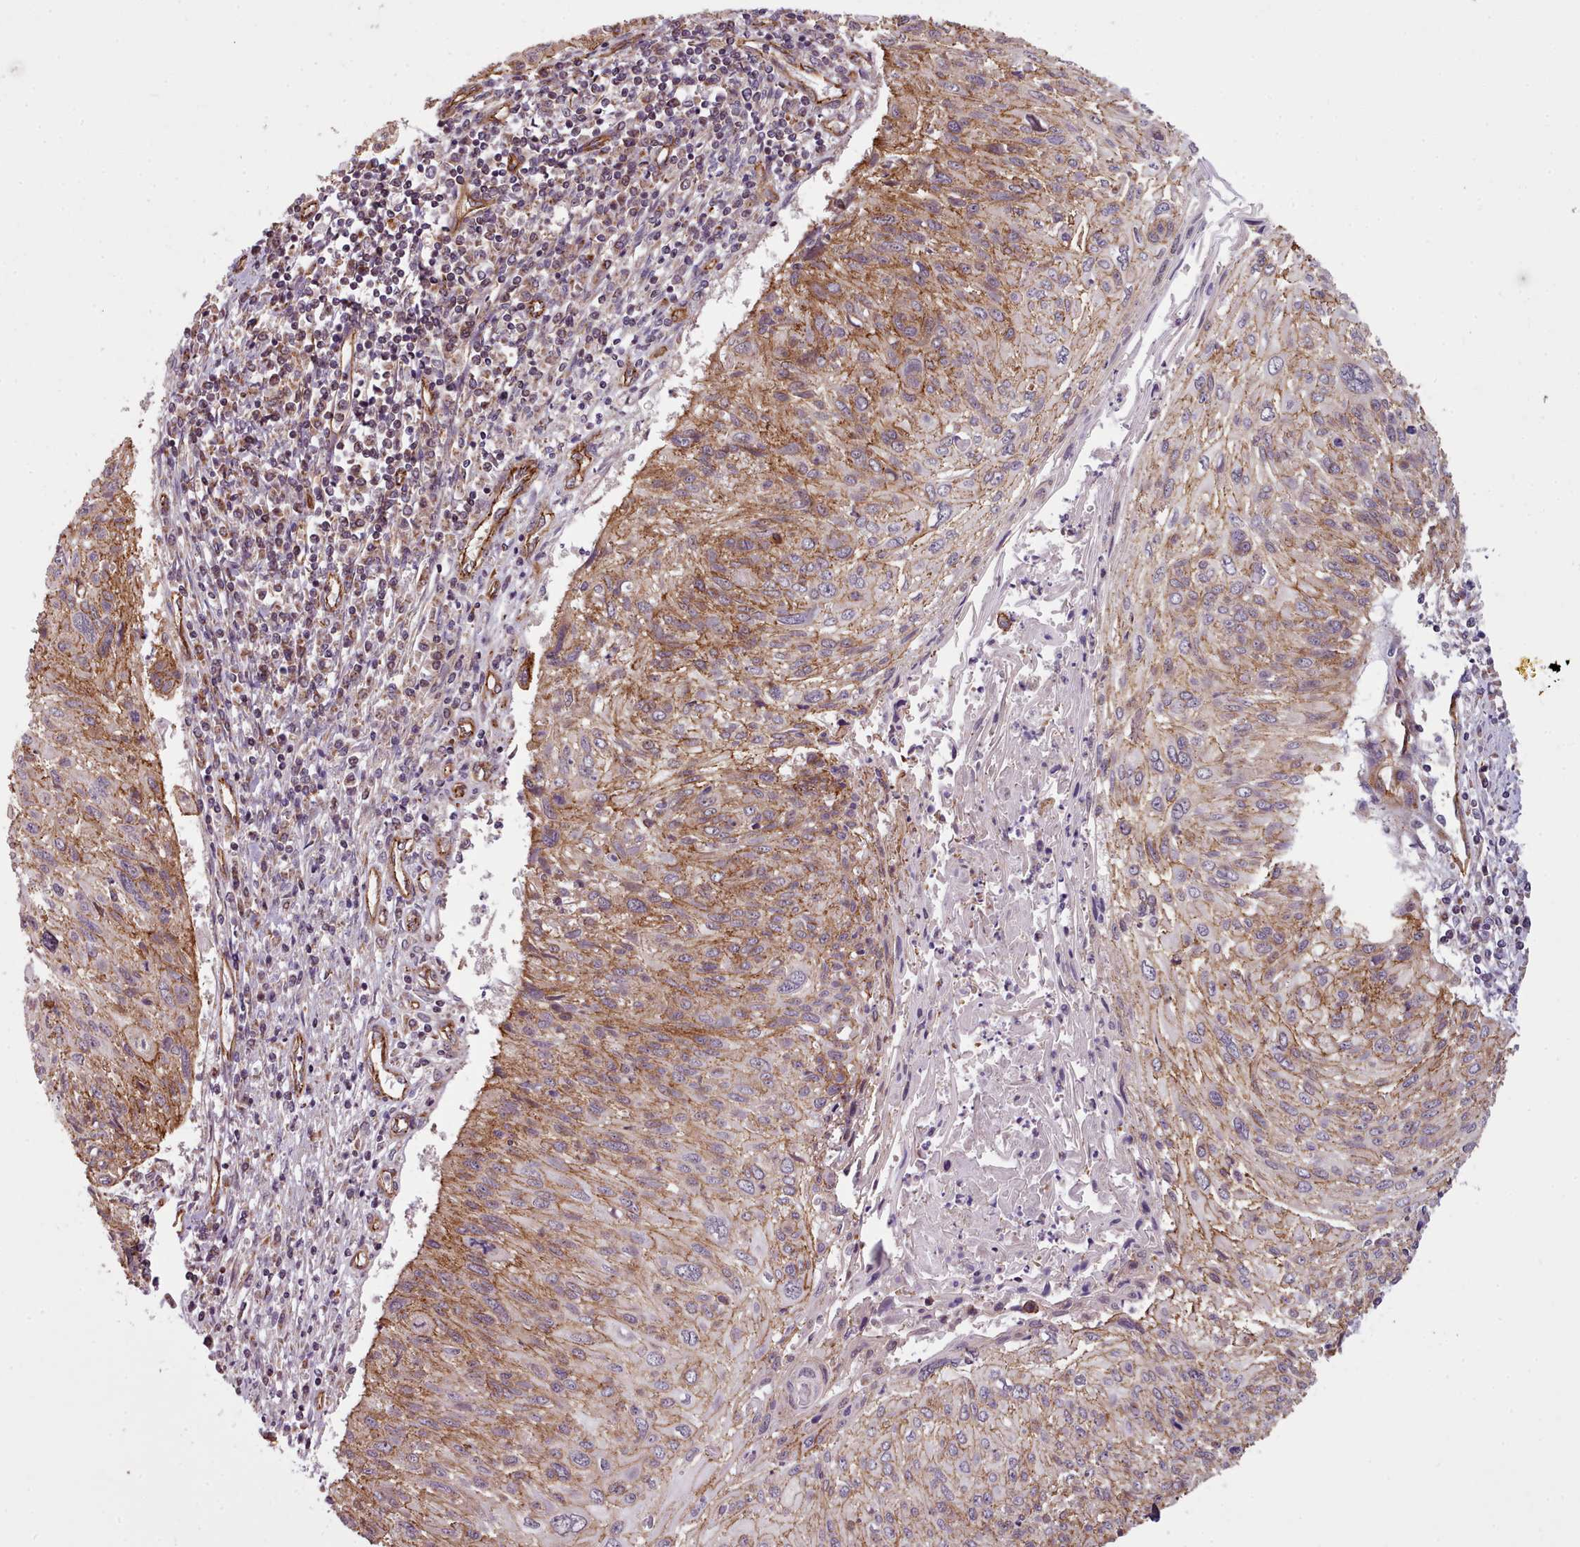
{"staining": {"intensity": "moderate", "quantity": ">75%", "location": "cytoplasmic/membranous"}, "tissue": "cervical cancer", "cell_type": "Tumor cells", "image_type": "cancer", "snomed": [{"axis": "morphology", "description": "Squamous cell carcinoma, NOS"}, {"axis": "topography", "description": "Cervix"}], "caption": "Cervical cancer was stained to show a protein in brown. There is medium levels of moderate cytoplasmic/membranous positivity in about >75% of tumor cells. The protein of interest is stained brown, and the nuclei are stained in blue (DAB (3,3'-diaminobenzidine) IHC with brightfield microscopy, high magnification).", "gene": "MRPL46", "patient": {"sex": "female", "age": 51}}